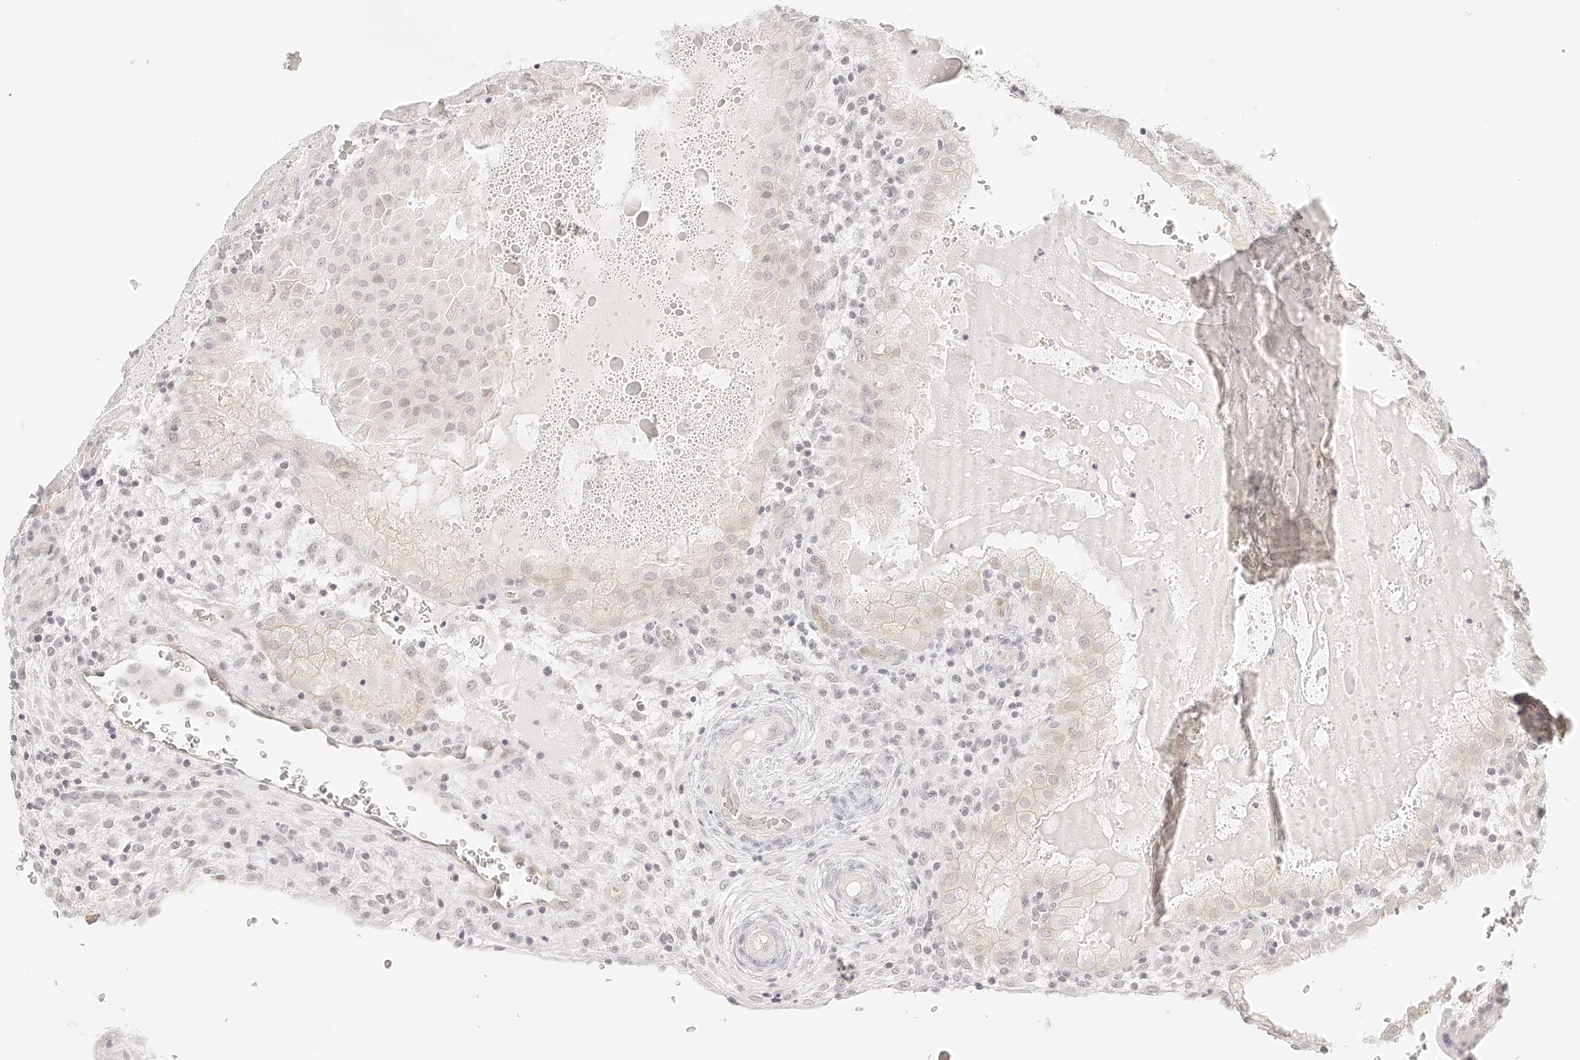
{"staining": {"intensity": "negative", "quantity": "none", "location": "none"}, "tissue": "placenta", "cell_type": "Decidual cells", "image_type": "normal", "snomed": [{"axis": "morphology", "description": "Normal tissue, NOS"}, {"axis": "topography", "description": "Placenta"}], "caption": "This histopathology image is of unremarkable placenta stained with immunohistochemistry to label a protein in brown with the nuclei are counter-stained blue. There is no expression in decidual cells.", "gene": "ZFP69", "patient": {"sex": "female", "age": 35}}